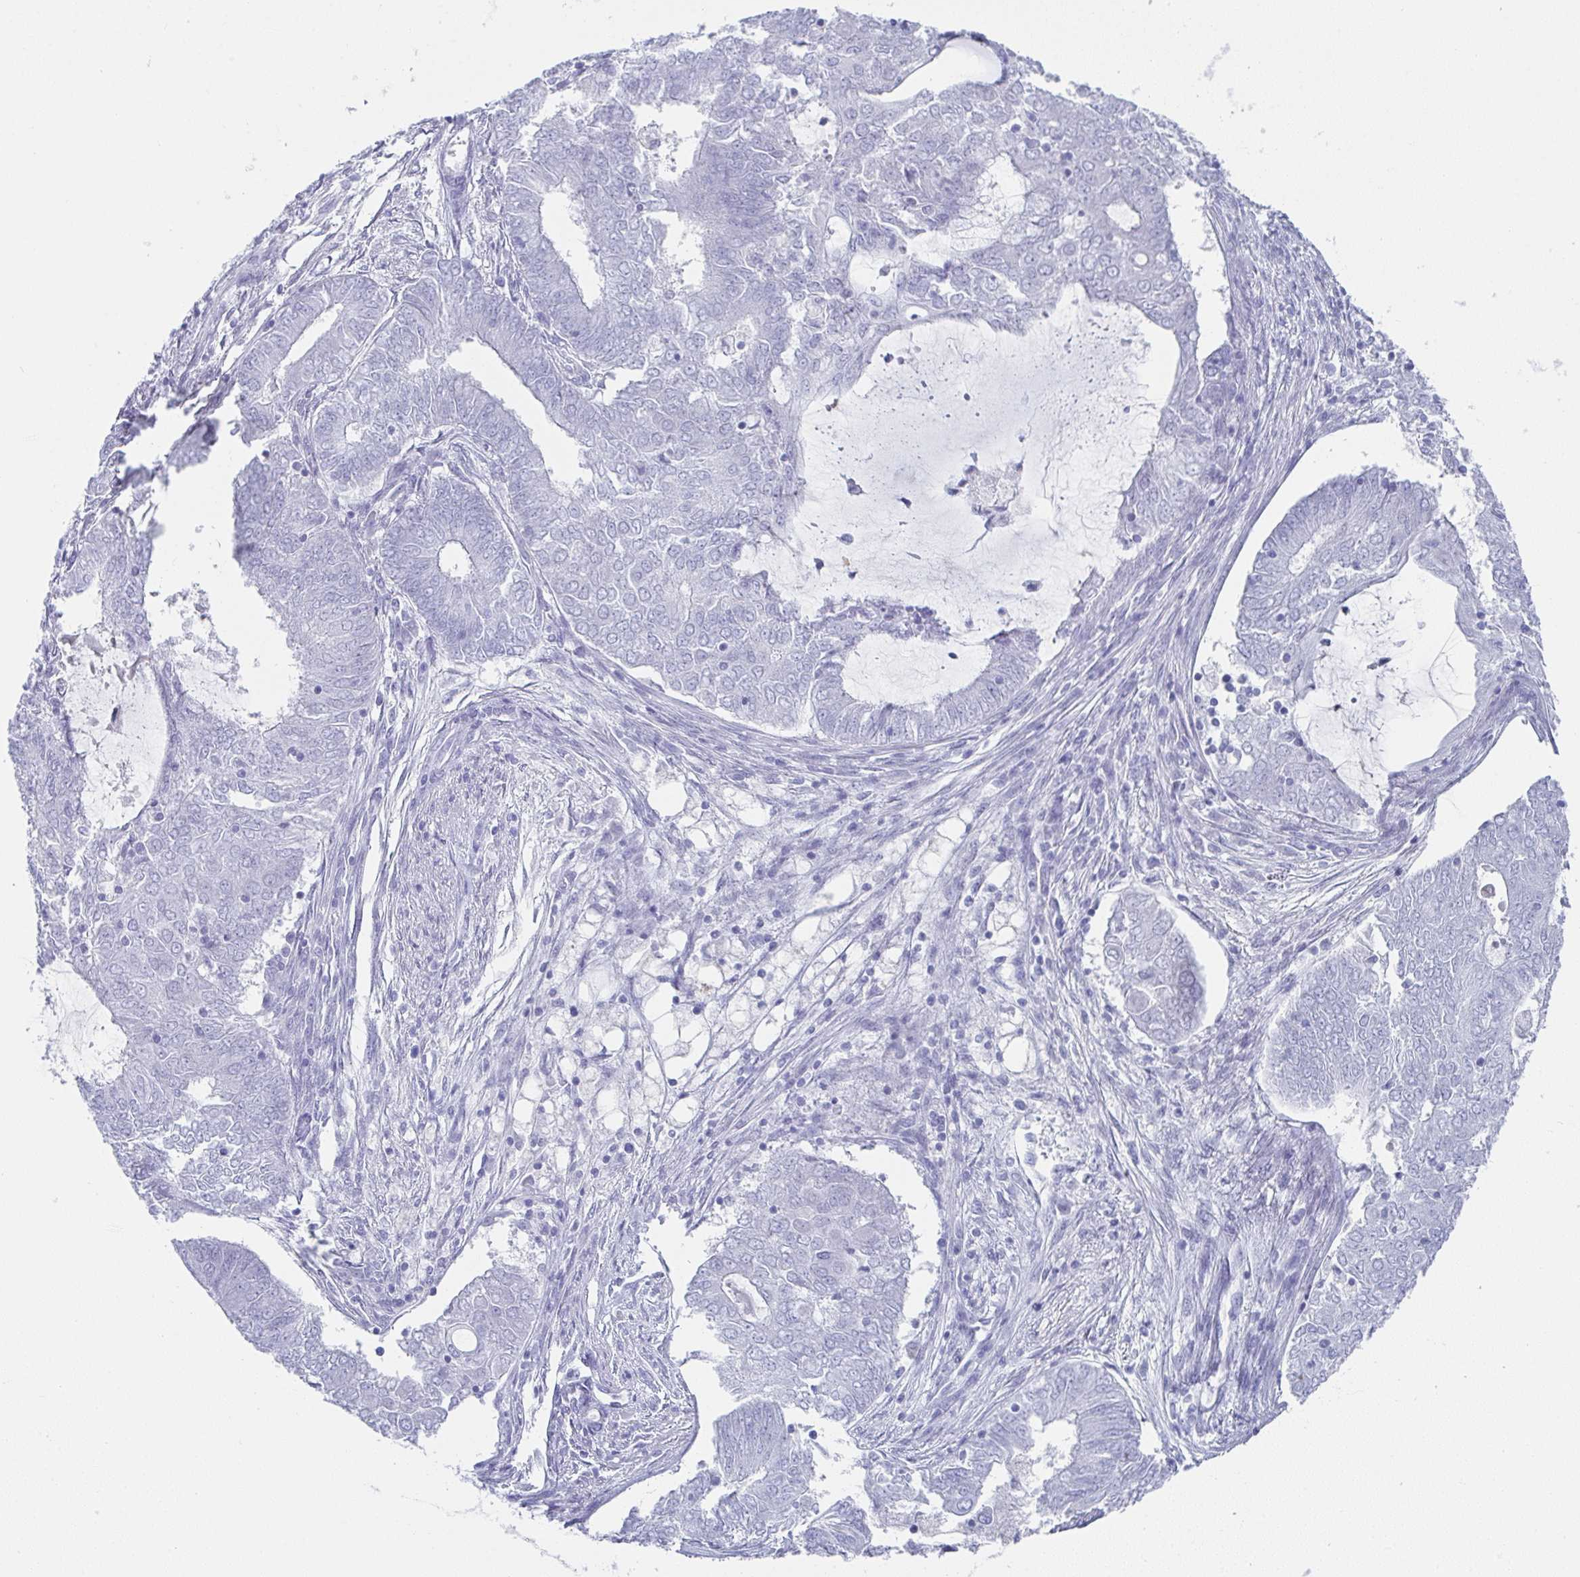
{"staining": {"intensity": "negative", "quantity": "none", "location": "none"}, "tissue": "endometrial cancer", "cell_type": "Tumor cells", "image_type": "cancer", "snomed": [{"axis": "morphology", "description": "Adenocarcinoma, NOS"}, {"axis": "topography", "description": "Endometrium"}], "caption": "Immunohistochemistry of endometrial adenocarcinoma demonstrates no expression in tumor cells.", "gene": "SYCP1", "patient": {"sex": "female", "age": 62}}